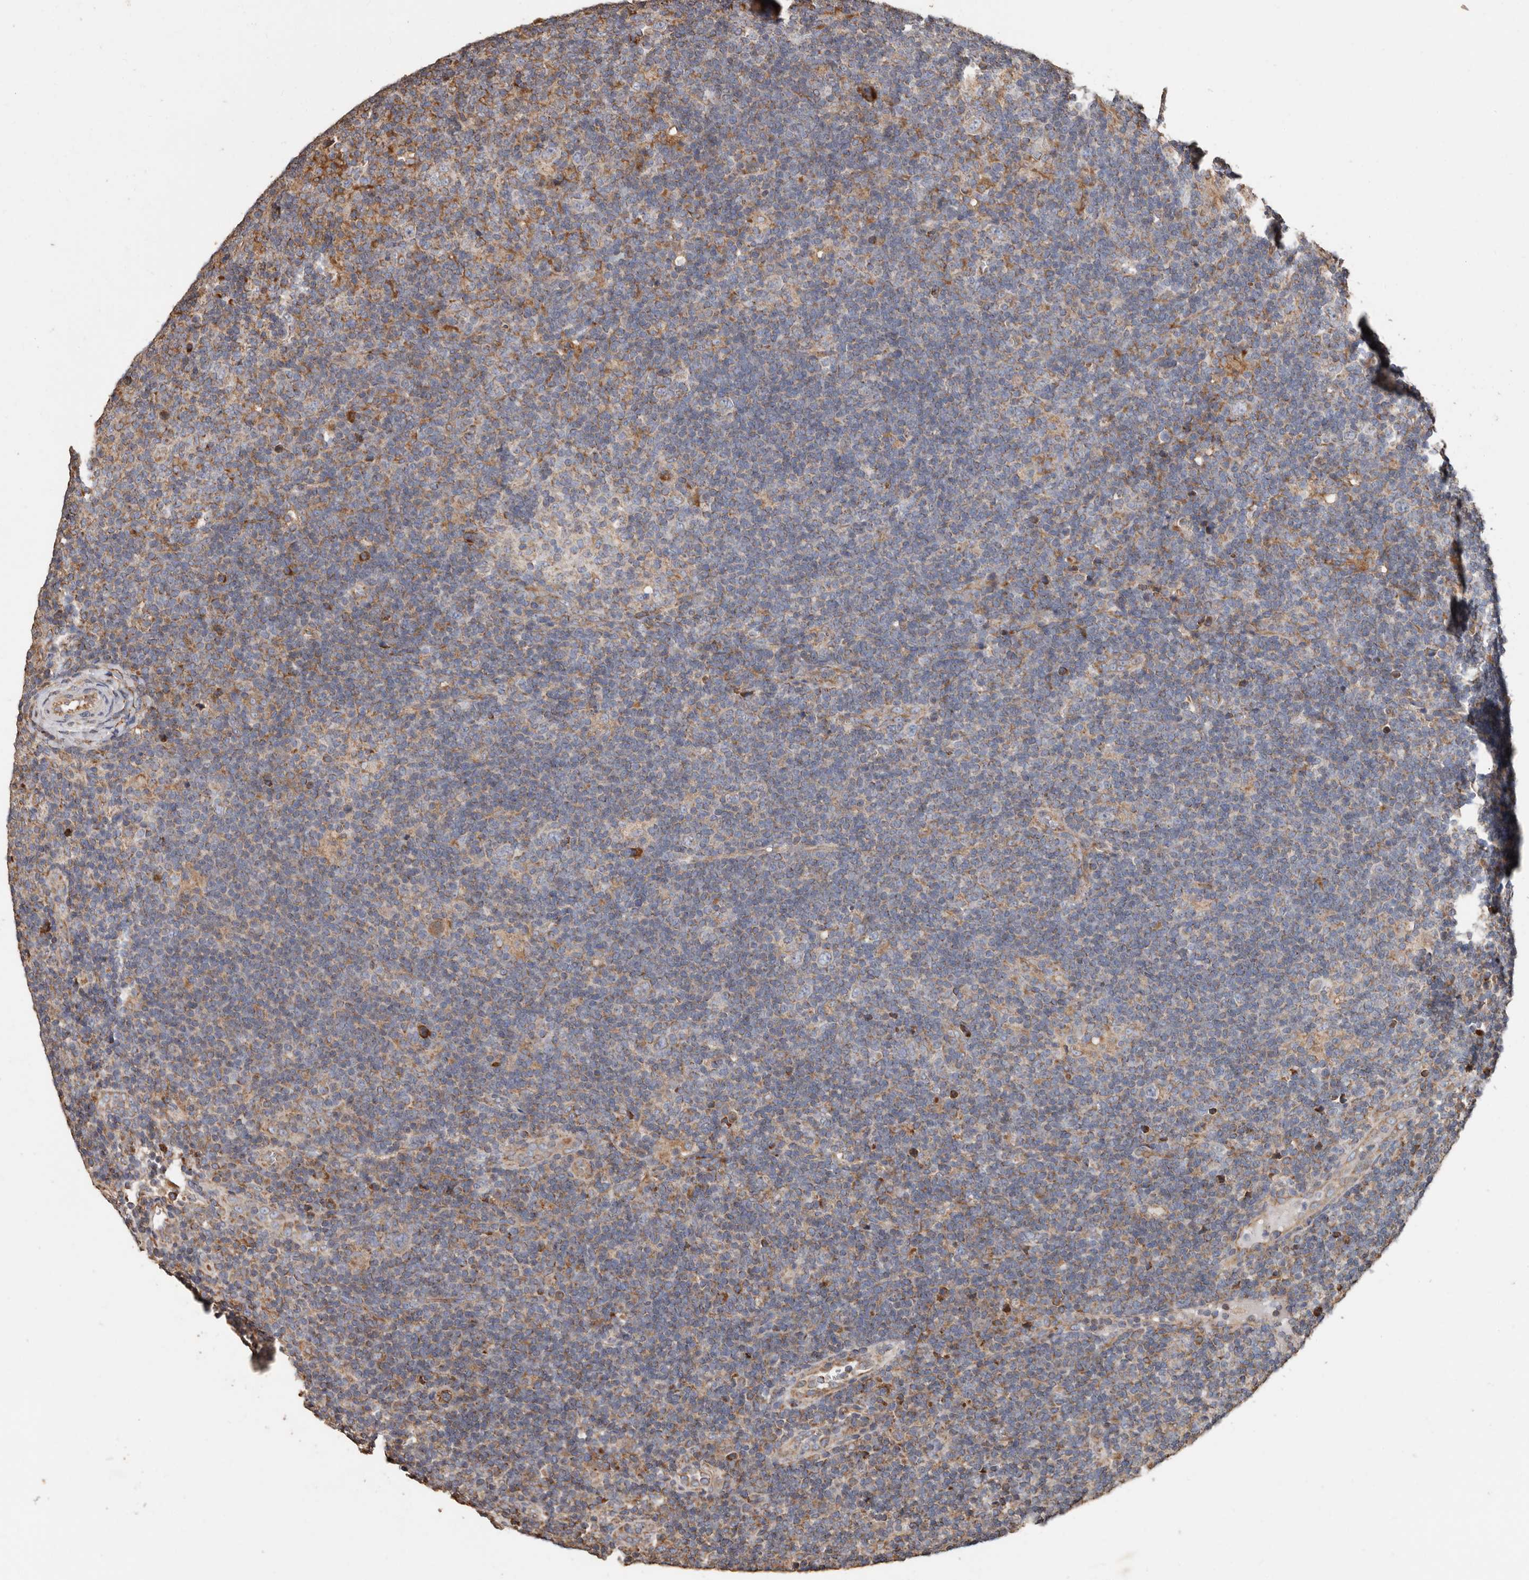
{"staining": {"intensity": "weak", "quantity": "25%-75%", "location": "cytoplasmic/membranous"}, "tissue": "lymphoma", "cell_type": "Tumor cells", "image_type": "cancer", "snomed": [{"axis": "morphology", "description": "Hodgkin's disease, NOS"}, {"axis": "topography", "description": "Lymph node"}], "caption": "A photomicrograph of lymphoma stained for a protein shows weak cytoplasmic/membranous brown staining in tumor cells.", "gene": "OSGIN2", "patient": {"sex": "female", "age": 57}}